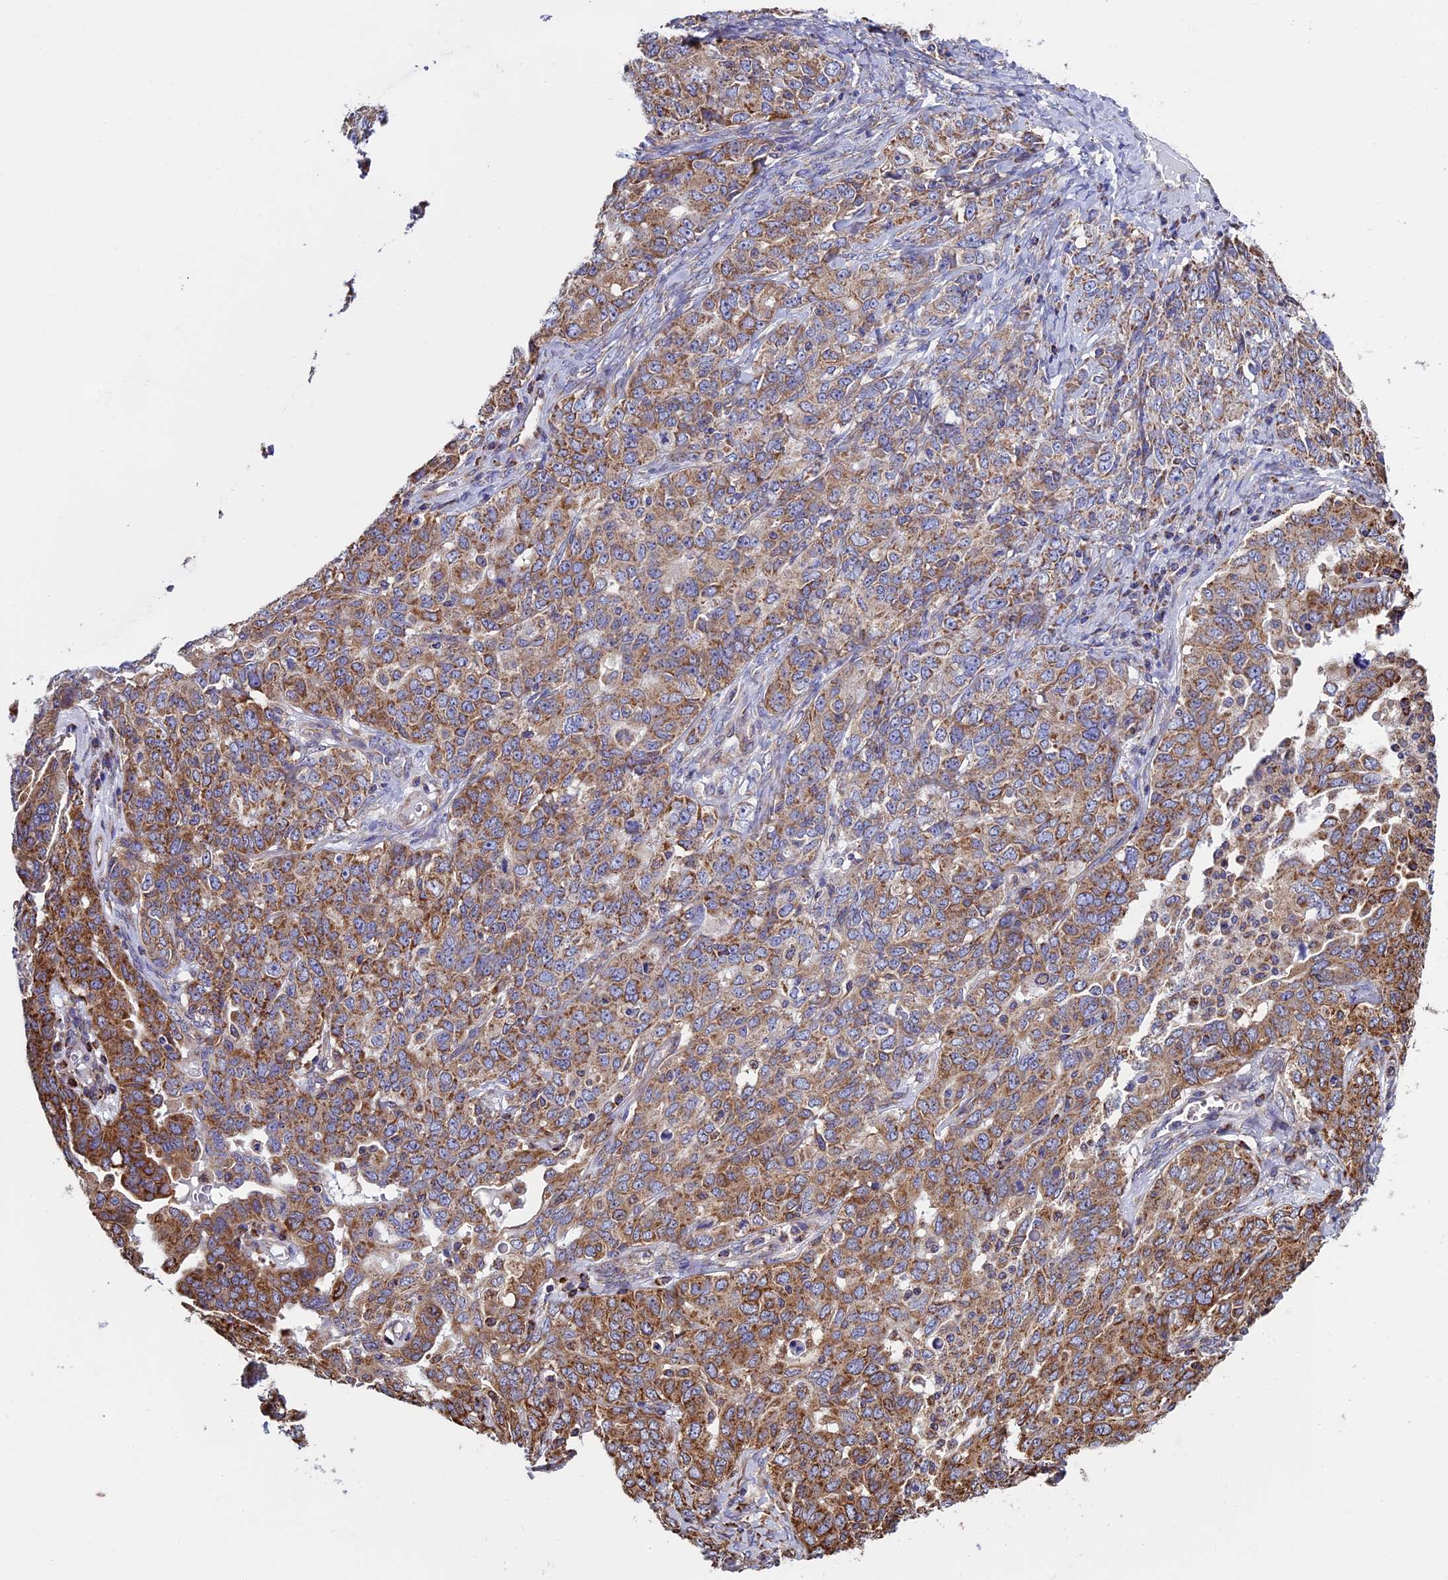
{"staining": {"intensity": "moderate", "quantity": ">75%", "location": "cytoplasmic/membranous"}, "tissue": "ovarian cancer", "cell_type": "Tumor cells", "image_type": "cancer", "snomed": [{"axis": "morphology", "description": "Carcinoma, endometroid"}, {"axis": "topography", "description": "Ovary"}], "caption": "About >75% of tumor cells in ovarian cancer (endometroid carcinoma) demonstrate moderate cytoplasmic/membranous protein staining as visualized by brown immunohistochemical staining.", "gene": "SLC9A5", "patient": {"sex": "female", "age": 62}}